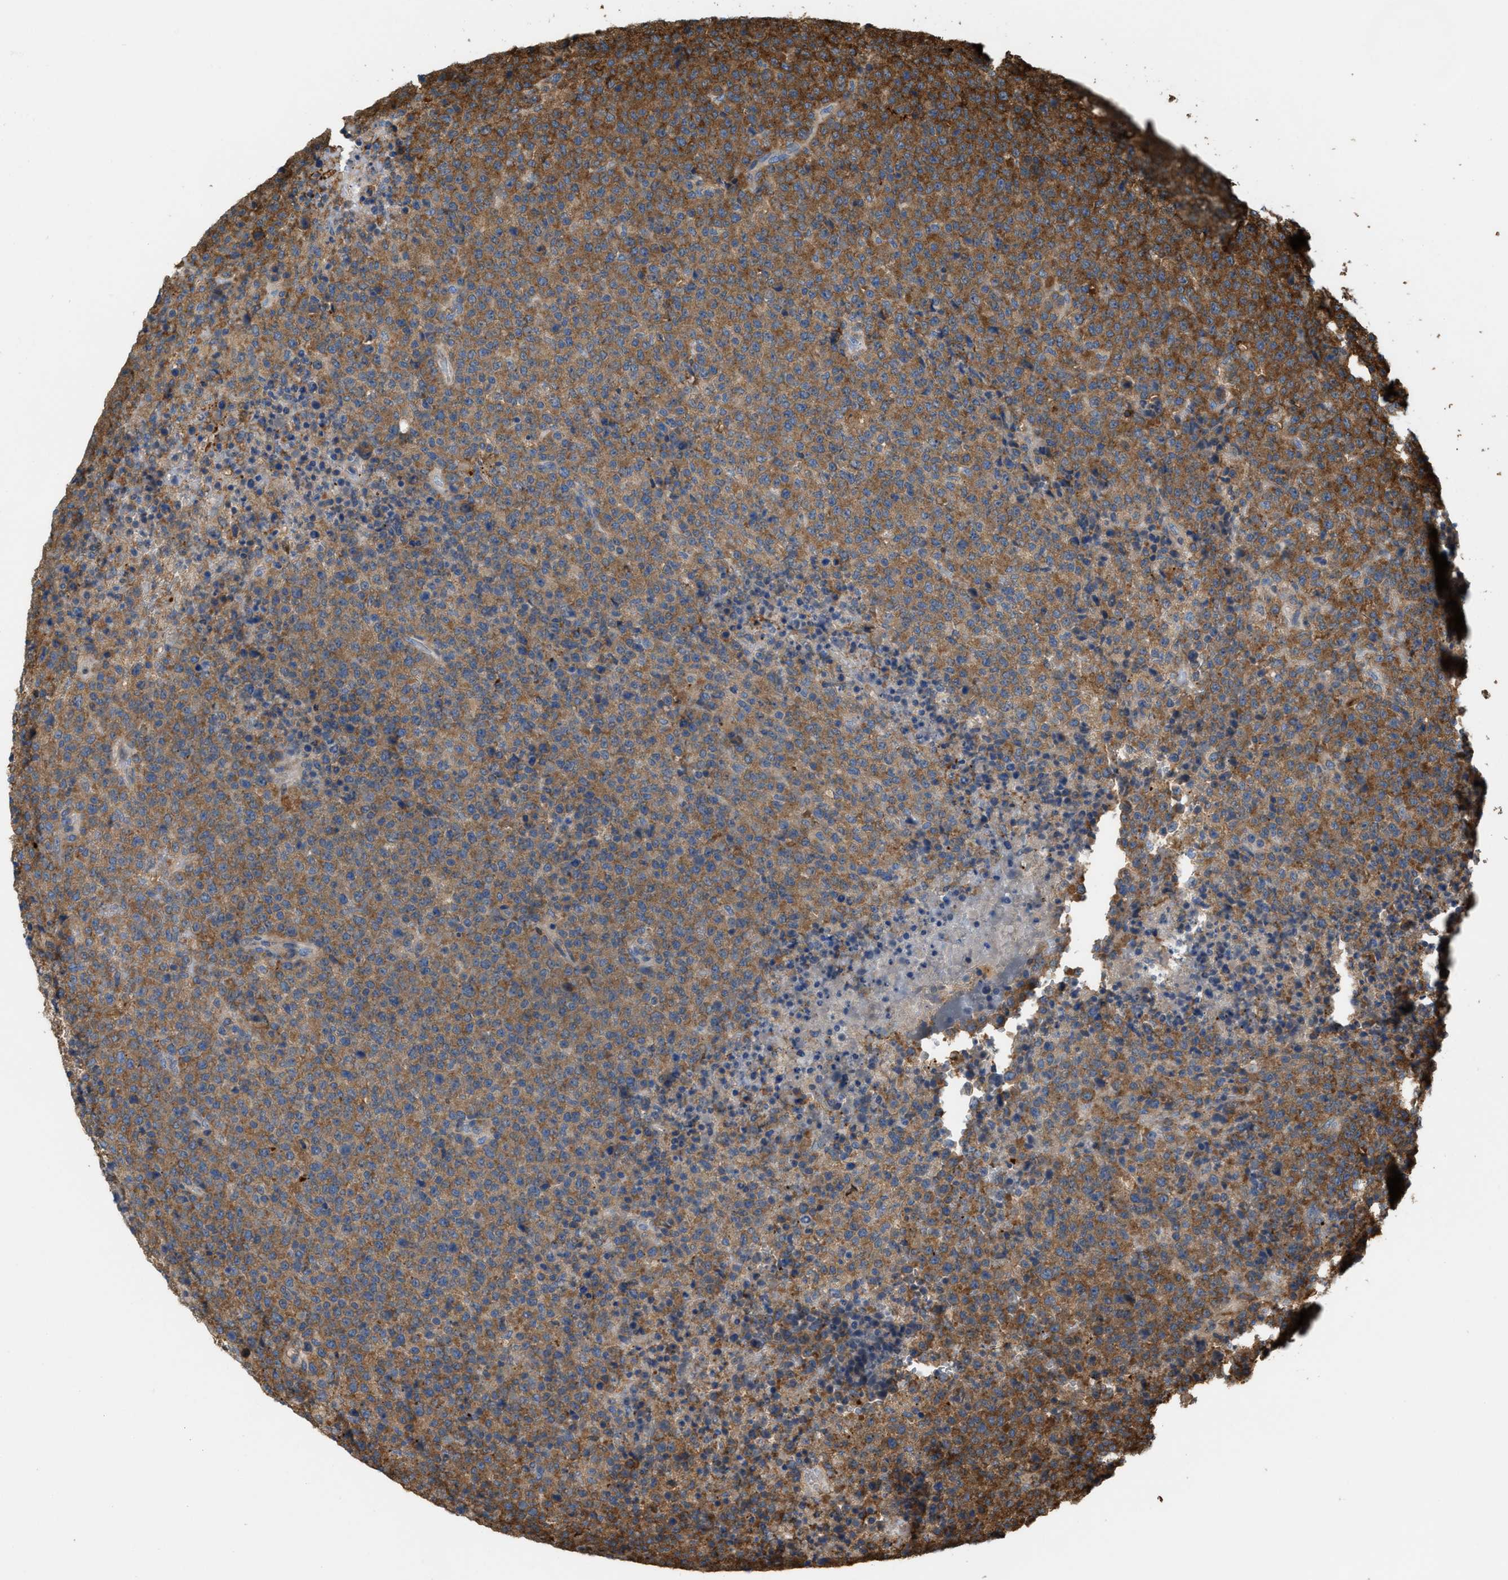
{"staining": {"intensity": "moderate", "quantity": ">75%", "location": "cytoplasmic/membranous"}, "tissue": "lymphoma", "cell_type": "Tumor cells", "image_type": "cancer", "snomed": [{"axis": "morphology", "description": "Malignant lymphoma, non-Hodgkin's type, High grade"}, {"axis": "topography", "description": "Lymph node"}], "caption": "An image of malignant lymphoma, non-Hodgkin's type (high-grade) stained for a protein exhibits moderate cytoplasmic/membranous brown staining in tumor cells. (Brightfield microscopy of DAB IHC at high magnification).", "gene": "ATIC", "patient": {"sex": "male", "age": 13}}